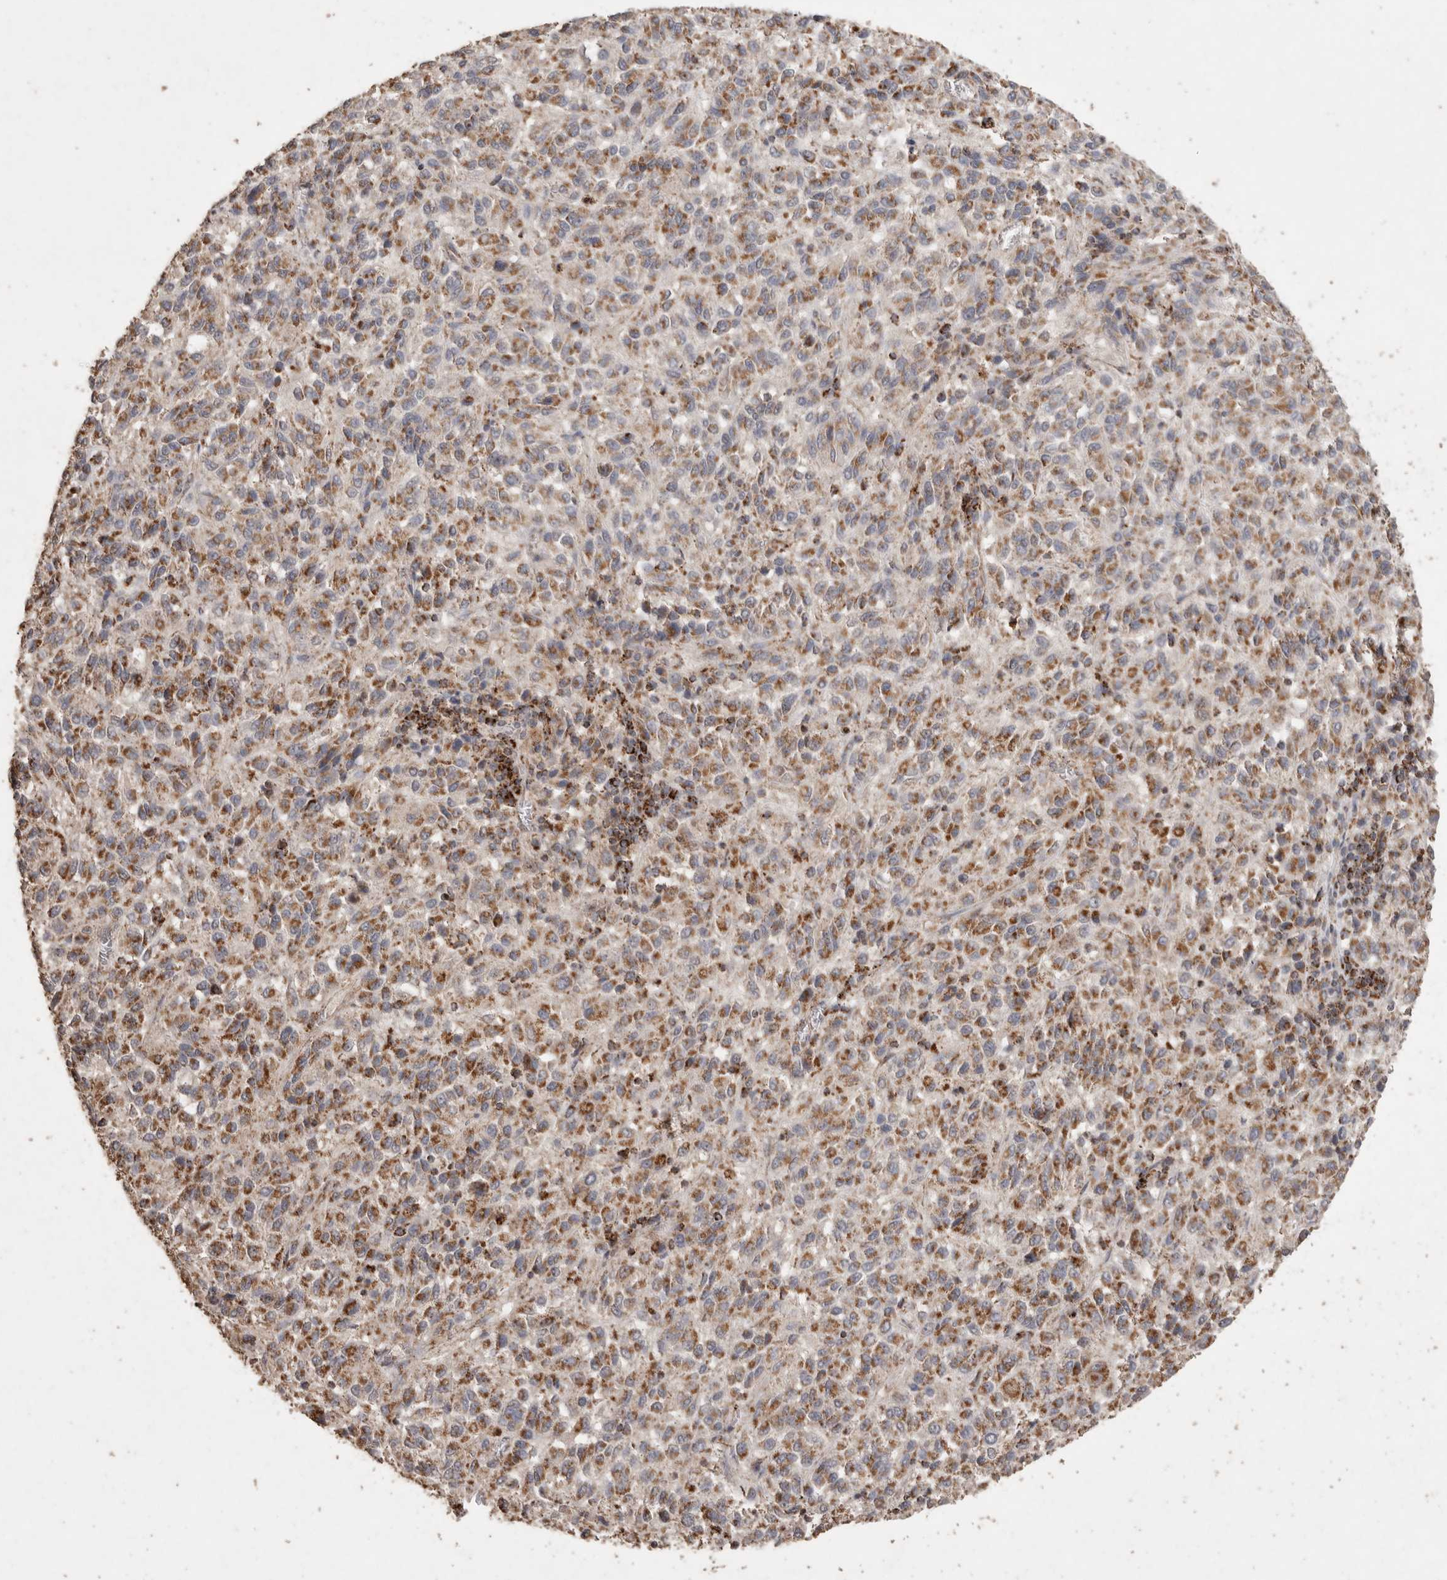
{"staining": {"intensity": "moderate", "quantity": ">75%", "location": "cytoplasmic/membranous"}, "tissue": "melanoma", "cell_type": "Tumor cells", "image_type": "cancer", "snomed": [{"axis": "morphology", "description": "Malignant melanoma, Metastatic site"}, {"axis": "topography", "description": "Lung"}], "caption": "Human malignant melanoma (metastatic site) stained for a protein (brown) shows moderate cytoplasmic/membranous positive expression in approximately >75% of tumor cells.", "gene": "ACADM", "patient": {"sex": "male", "age": 64}}